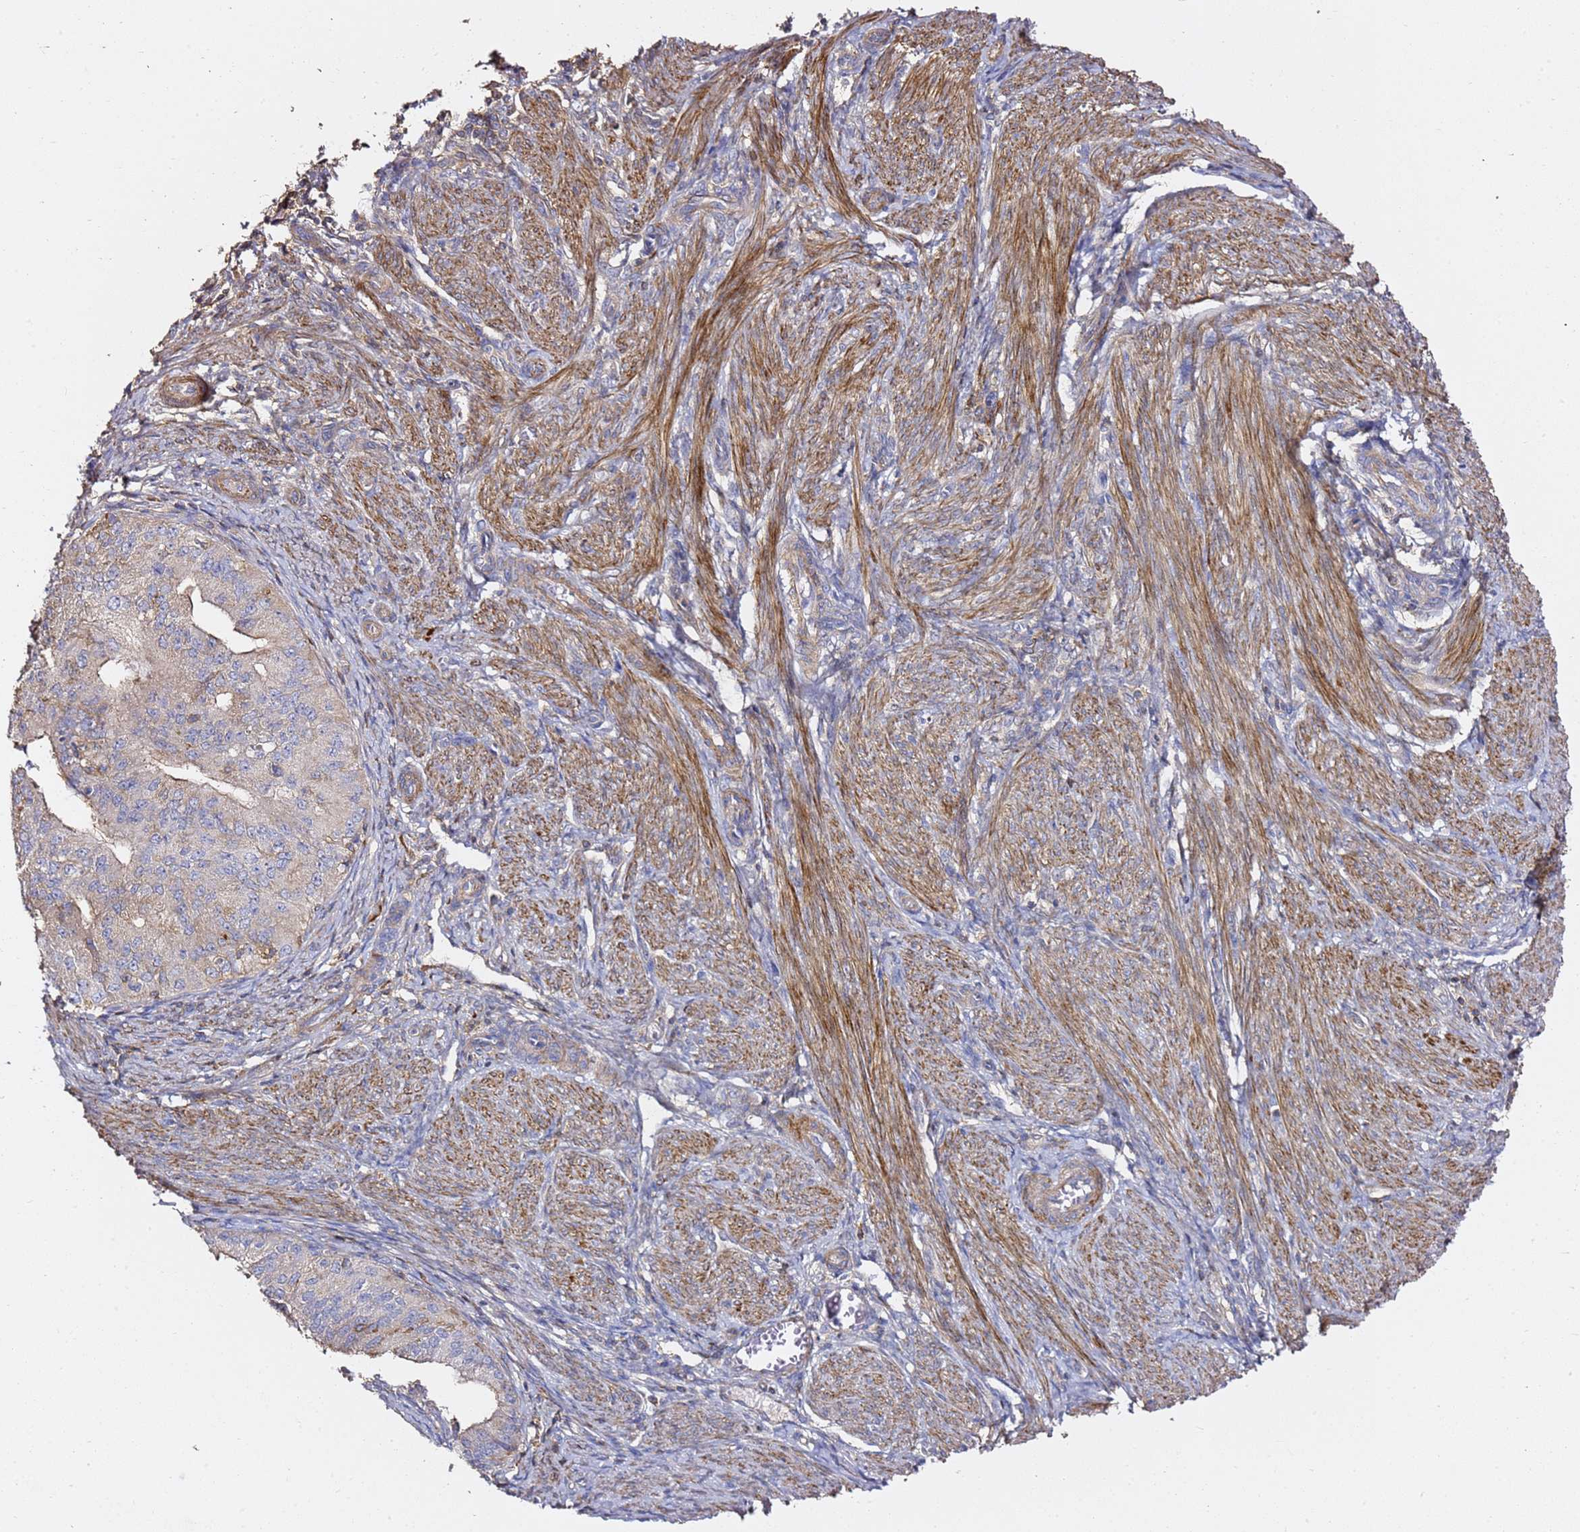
{"staining": {"intensity": "moderate", "quantity": "25%-75%", "location": "cytoplasmic/membranous"}, "tissue": "endometrial cancer", "cell_type": "Tumor cells", "image_type": "cancer", "snomed": [{"axis": "morphology", "description": "Adenocarcinoma, NOS"}, {"axis": "topography", "description": "Endometrium"}], "caption": "A micrograph showing moderate cytoplasmic/membranous expression in about 25%-75% of tumor cells in endometrial cancer (adenocarcinoma), as visualized by brown immunohistochemical staining.", "gene": "ZFP36L2", "patient": {"sex": "female", "age": 50}}